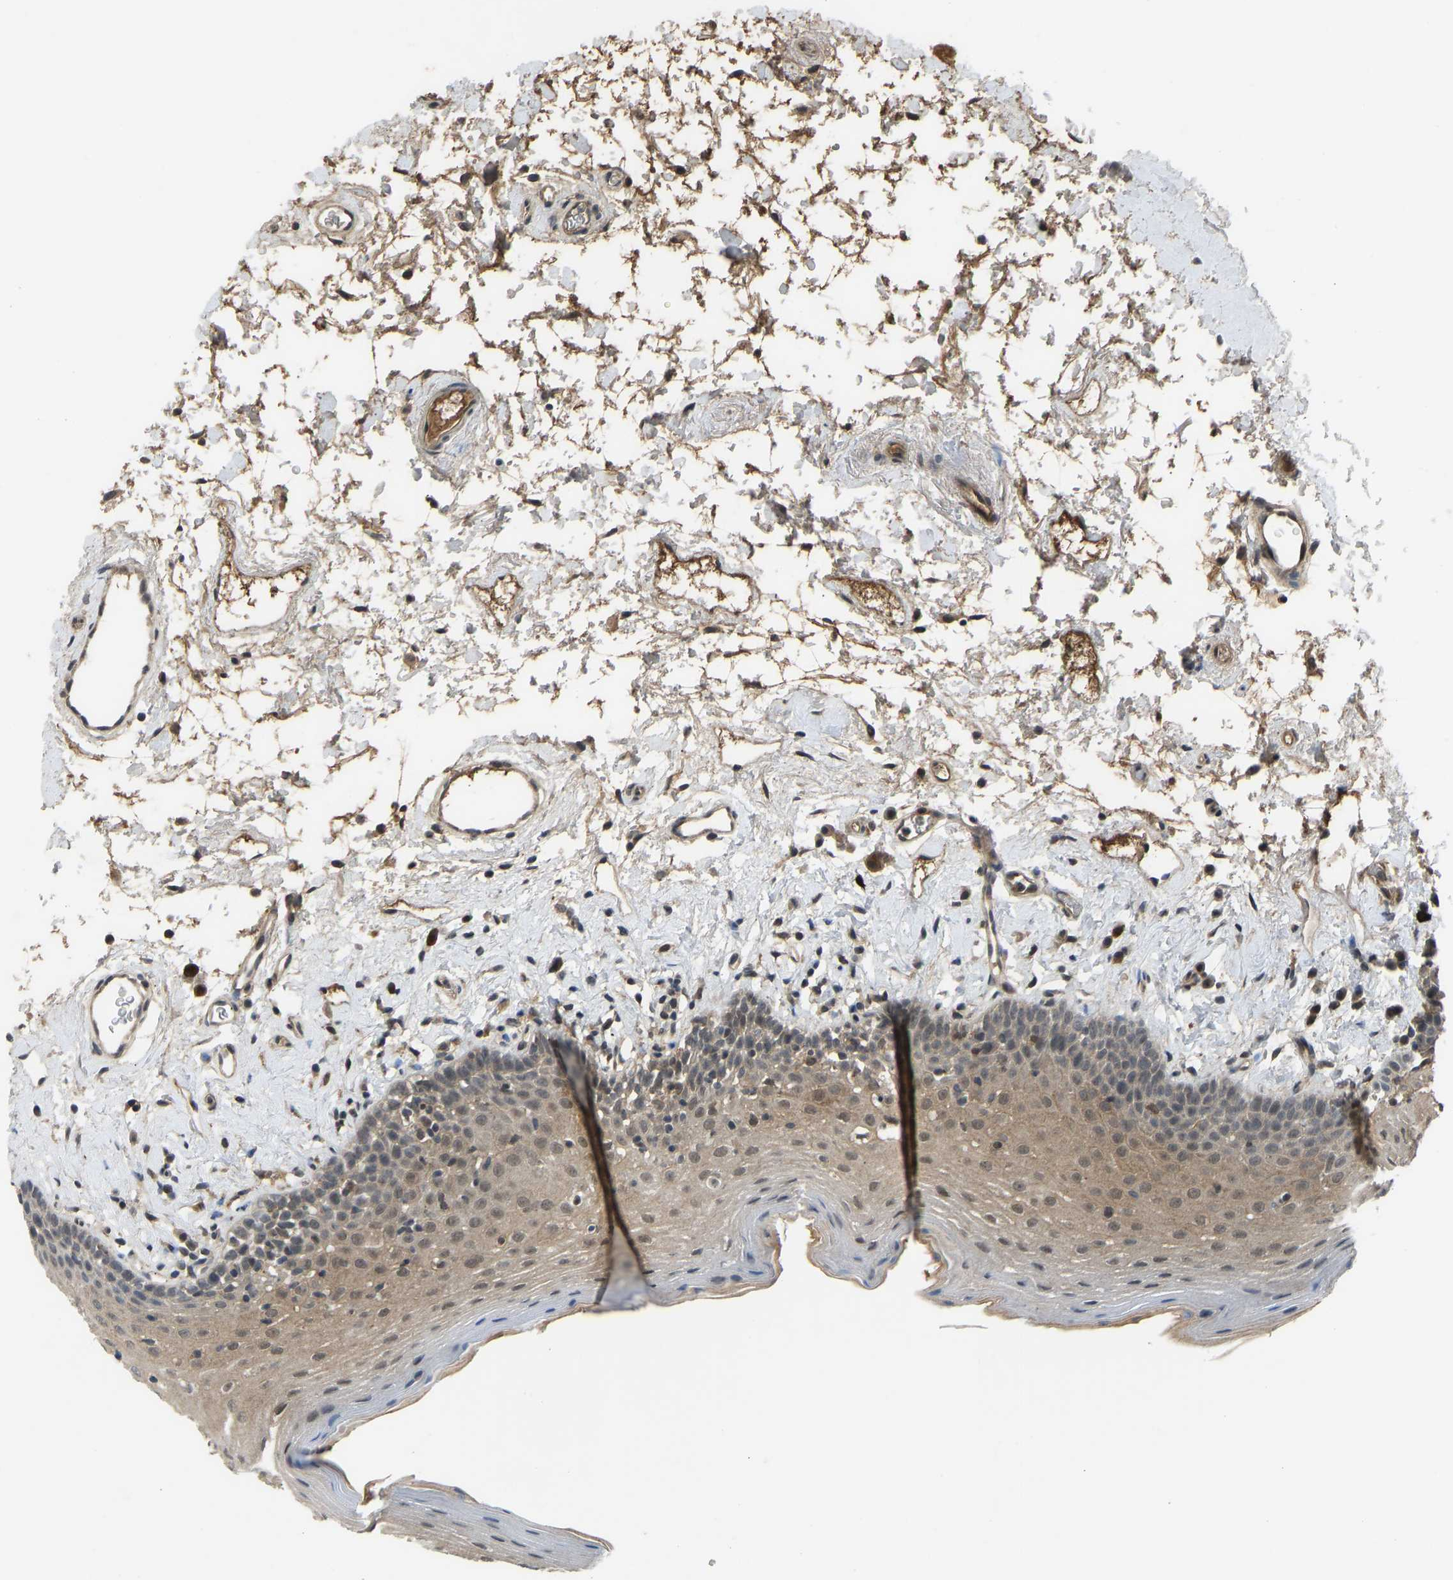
{"staining": {"intensity": "weak", "quantity": ">75%", "location": "cytoplasmic/membranous,nuclear"}, "tissue": "oral mucosa", "cell_type": "Squamous epithelial cells", "image_type": "normal", "snomed": [{"axis": "morphology", "description": "Normal tissue, NOS"}, {"axis": "topography", "description": "Oral tissue"}], "caption": "Benign oral mucosa demonstrates weak cytoplasmic/membranous,nuclear expression in approximately >75% of squamous epithelial cells, visualized by immunohistochemistry. Immunohistochemistry stains the protein of interest in brown and the nuclei are stained blue.", "gene": "ZNF251", "patient": {"sex": "male", "age": 66}}